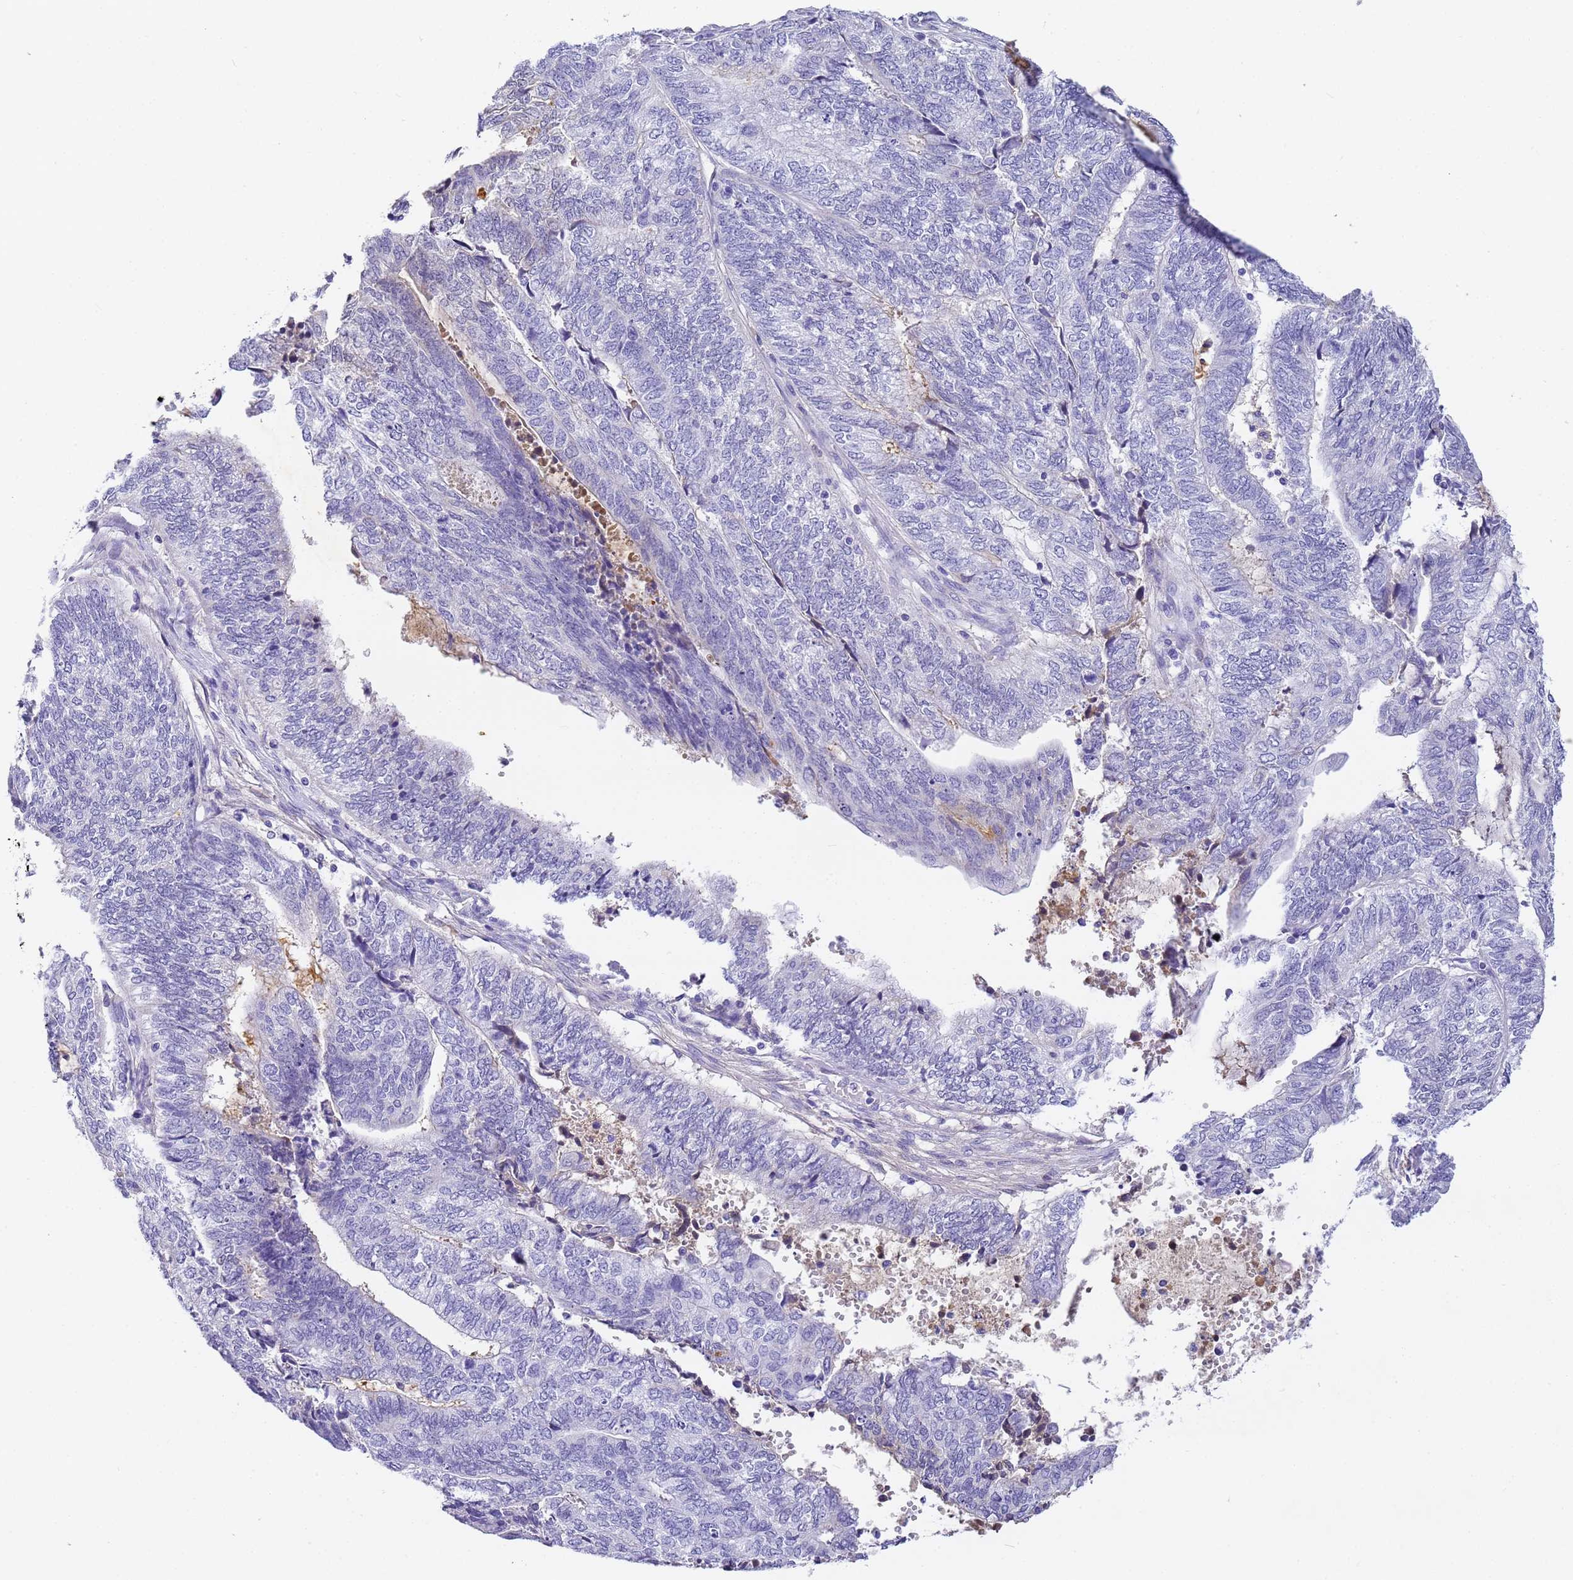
{"staining": {"intensity": "negative", "quantity": "none", "location": "none"}, "tissue": "endometrial cancer", "cell_type": "Tumor cells", "image_type": "cancer", "snomed": [{"axis": "morphology", "description": "Adenocarcinoma, NOS"}, {"axis": "topography", "description": "Uterus"}, {"axis": "topography", "description": "Endometrium"}], "caption": "Tumor cells show no significant protein staining in adenocarcinoma (endometrial).", "gene": "CFHR2", "patient": {"sex": "female", "age": 70}}